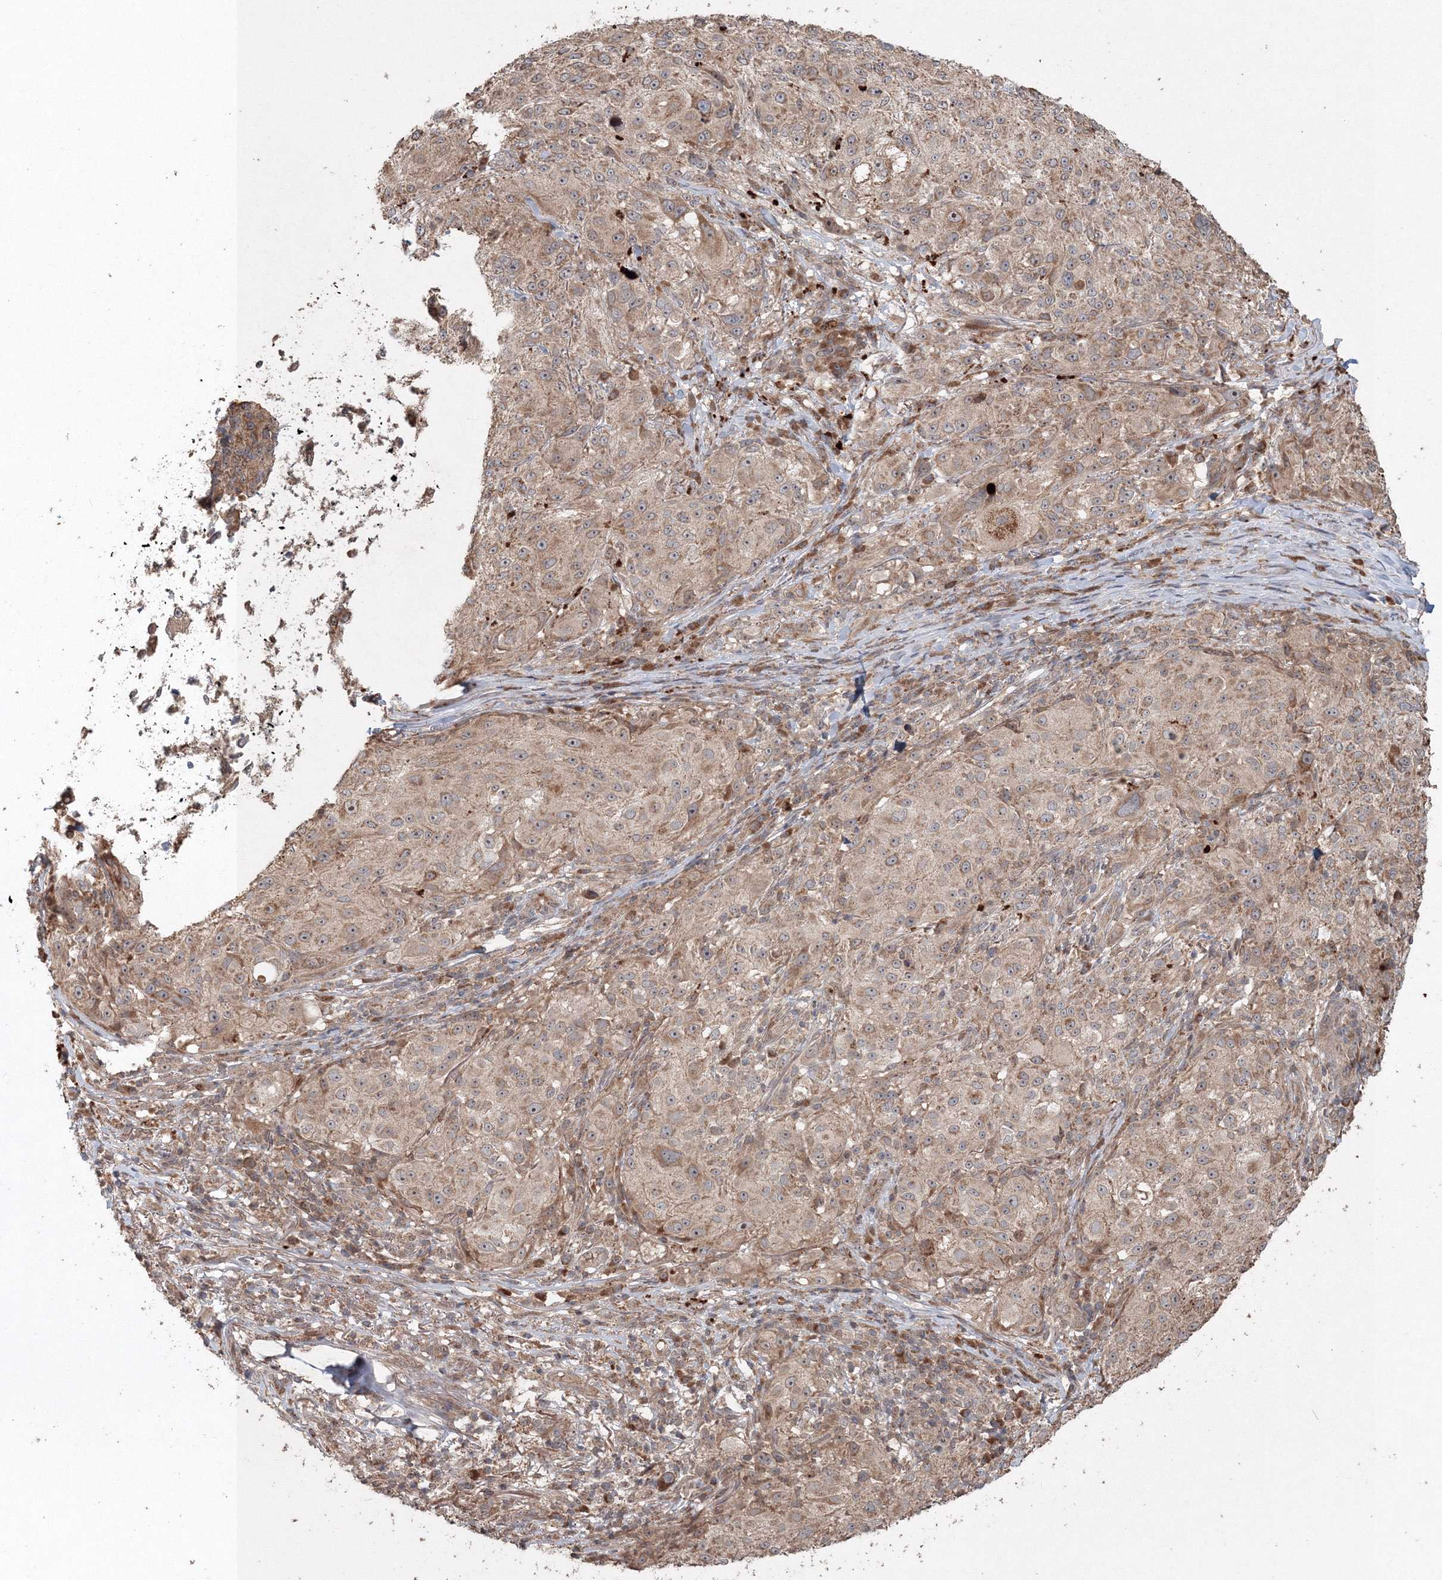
{"staining": {"intensity": "weak", "quantity": ">75%", "location": "cytoplasmic/membranous"}, "tissue": "melanoma", "cell_type": "Tumor cells", "image_type": "cancer", "snomed": [{"axis": "morphology", "description": "Necrosis, NOS"}, {"axis": "morphology", "description": "Malignant melanoma, NOS"}, {"axis": "topography", "description": "Skin"}], "caption": "Protein expression analysis of human melanoma reveals weak cytoplasmic/membranous expression in about >75% of tumor cells.", "gene": "ANAPC16", "patient": {"sex": "female", "age": 87}}